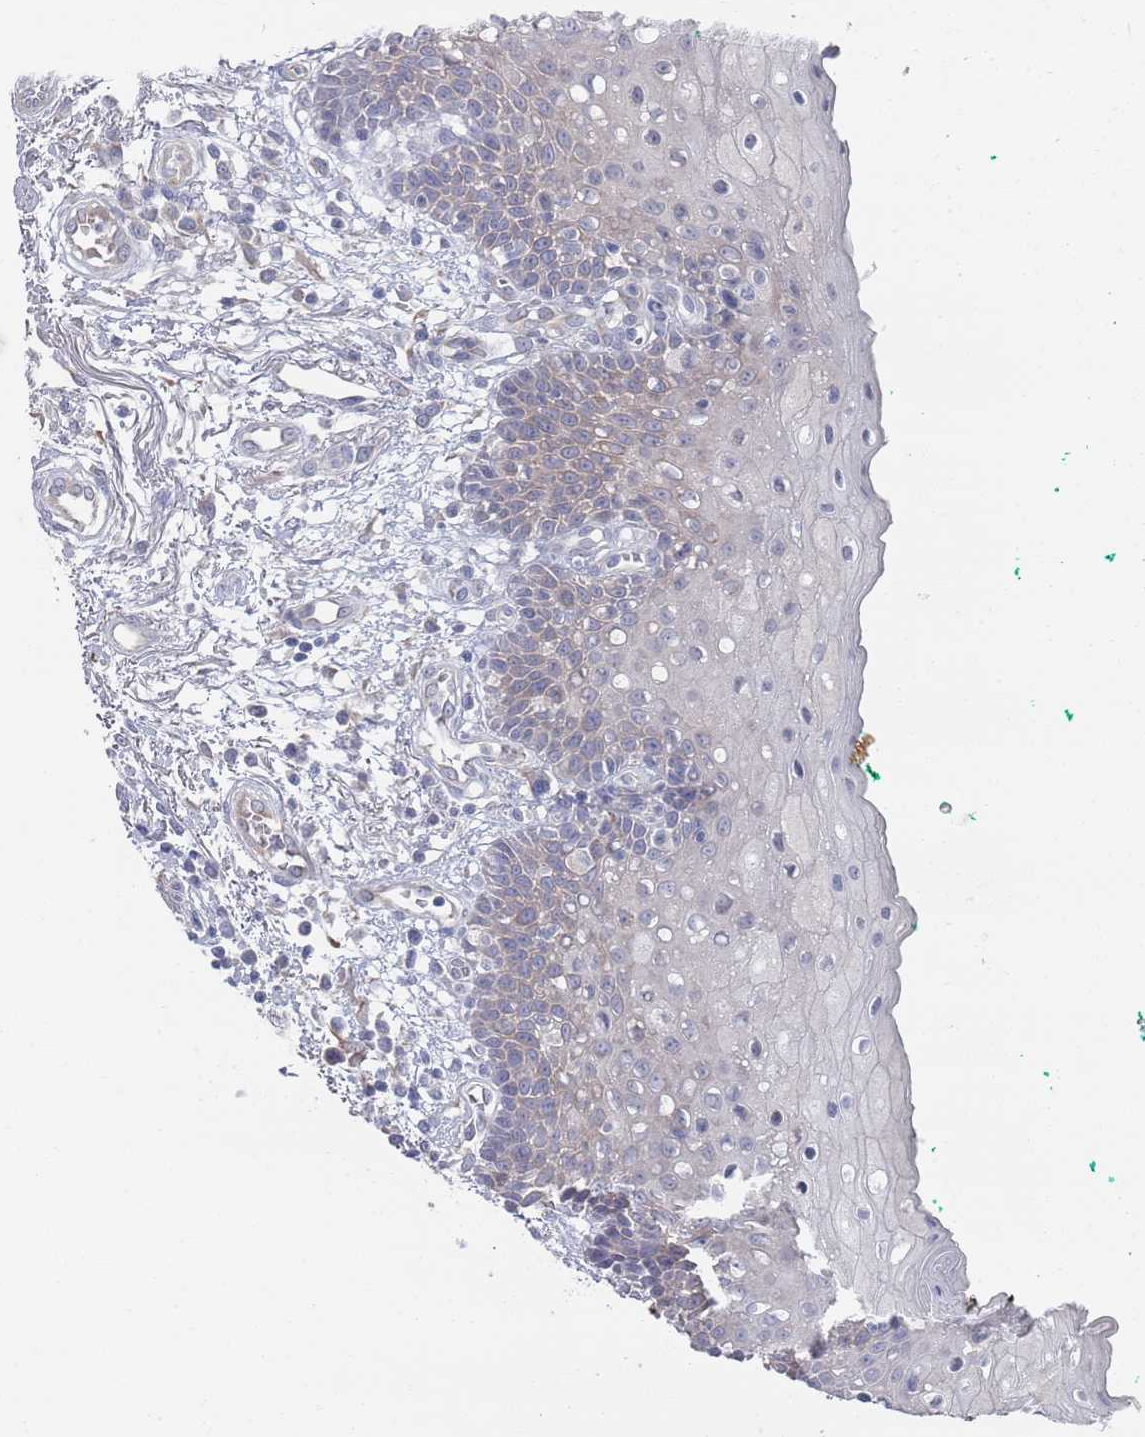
{"staining": {"intensity": "weak", "quantity": "<25%", "location": "cytoplasmic/membranous"}, "tissue": "oral mucosa", "cell_type": "Squamous epithelial cells", "image_type": "normal", "snomed": [{"axis": "morphology", "description": "Normal tissue, NOS"}, {"axis": "morphology", "description": "Squamous cell carcinoma, NOS"}, {"axis": "topography", "description": "Oral tissue"}, {"axis": "topography", "description": "Tounge, NOS"}, {"axis": "topography", "description": "Head-Neck"}], "caption": "Immunohistochemistry histopathology image of unremarkable oral mucosa stained for a protein (brown), which shows no positivity in squamous epithelial cells. (IHC, brightfield microscopy, high magnification).", "gene": "TMCO3", "patient": {"sex": "male", "age": 79}}